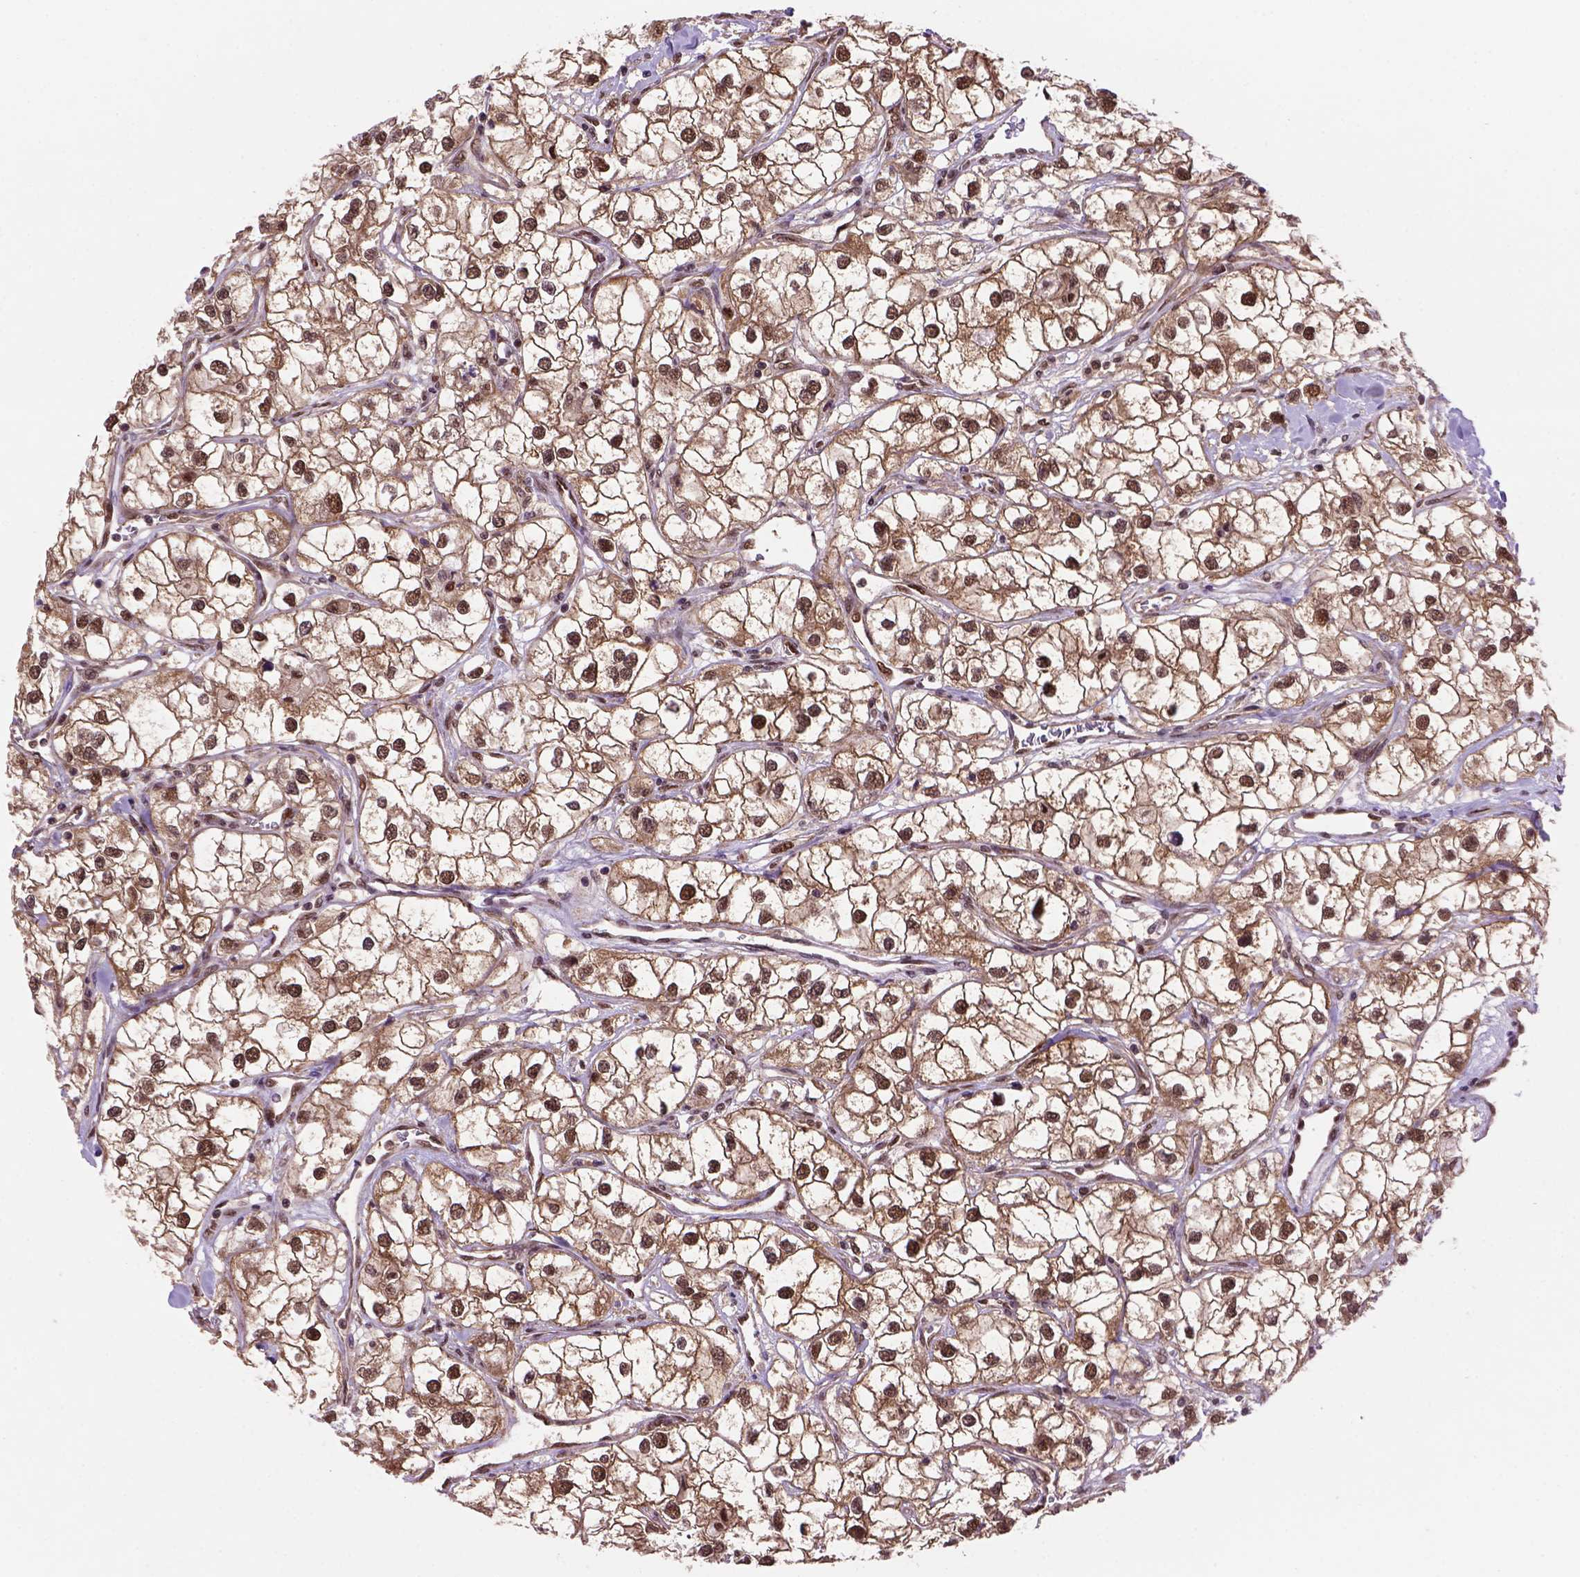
{"staining": {"intensity": "strong", "quantity": ">75%", "location": "cytoplasmic/membranous,nuclear"}, "tissue": "renal cancer", "cell_type": "Tumor cells", "image_type": "cancer", "snomed": [{"axis": "morphology", "description": "Adenocarcinoma, NOS"}, {"axis": "topography", "description": "Kidney"}], "caption": "Immunohistochemical staining of renal adenocarcinoma demonstrates strong cytoplasmic/membranous and nuclear protein staining in approximately >75% of tumor cells.", "gene": "PSMC2", "patient": {"sex": "male", "age": 59}}